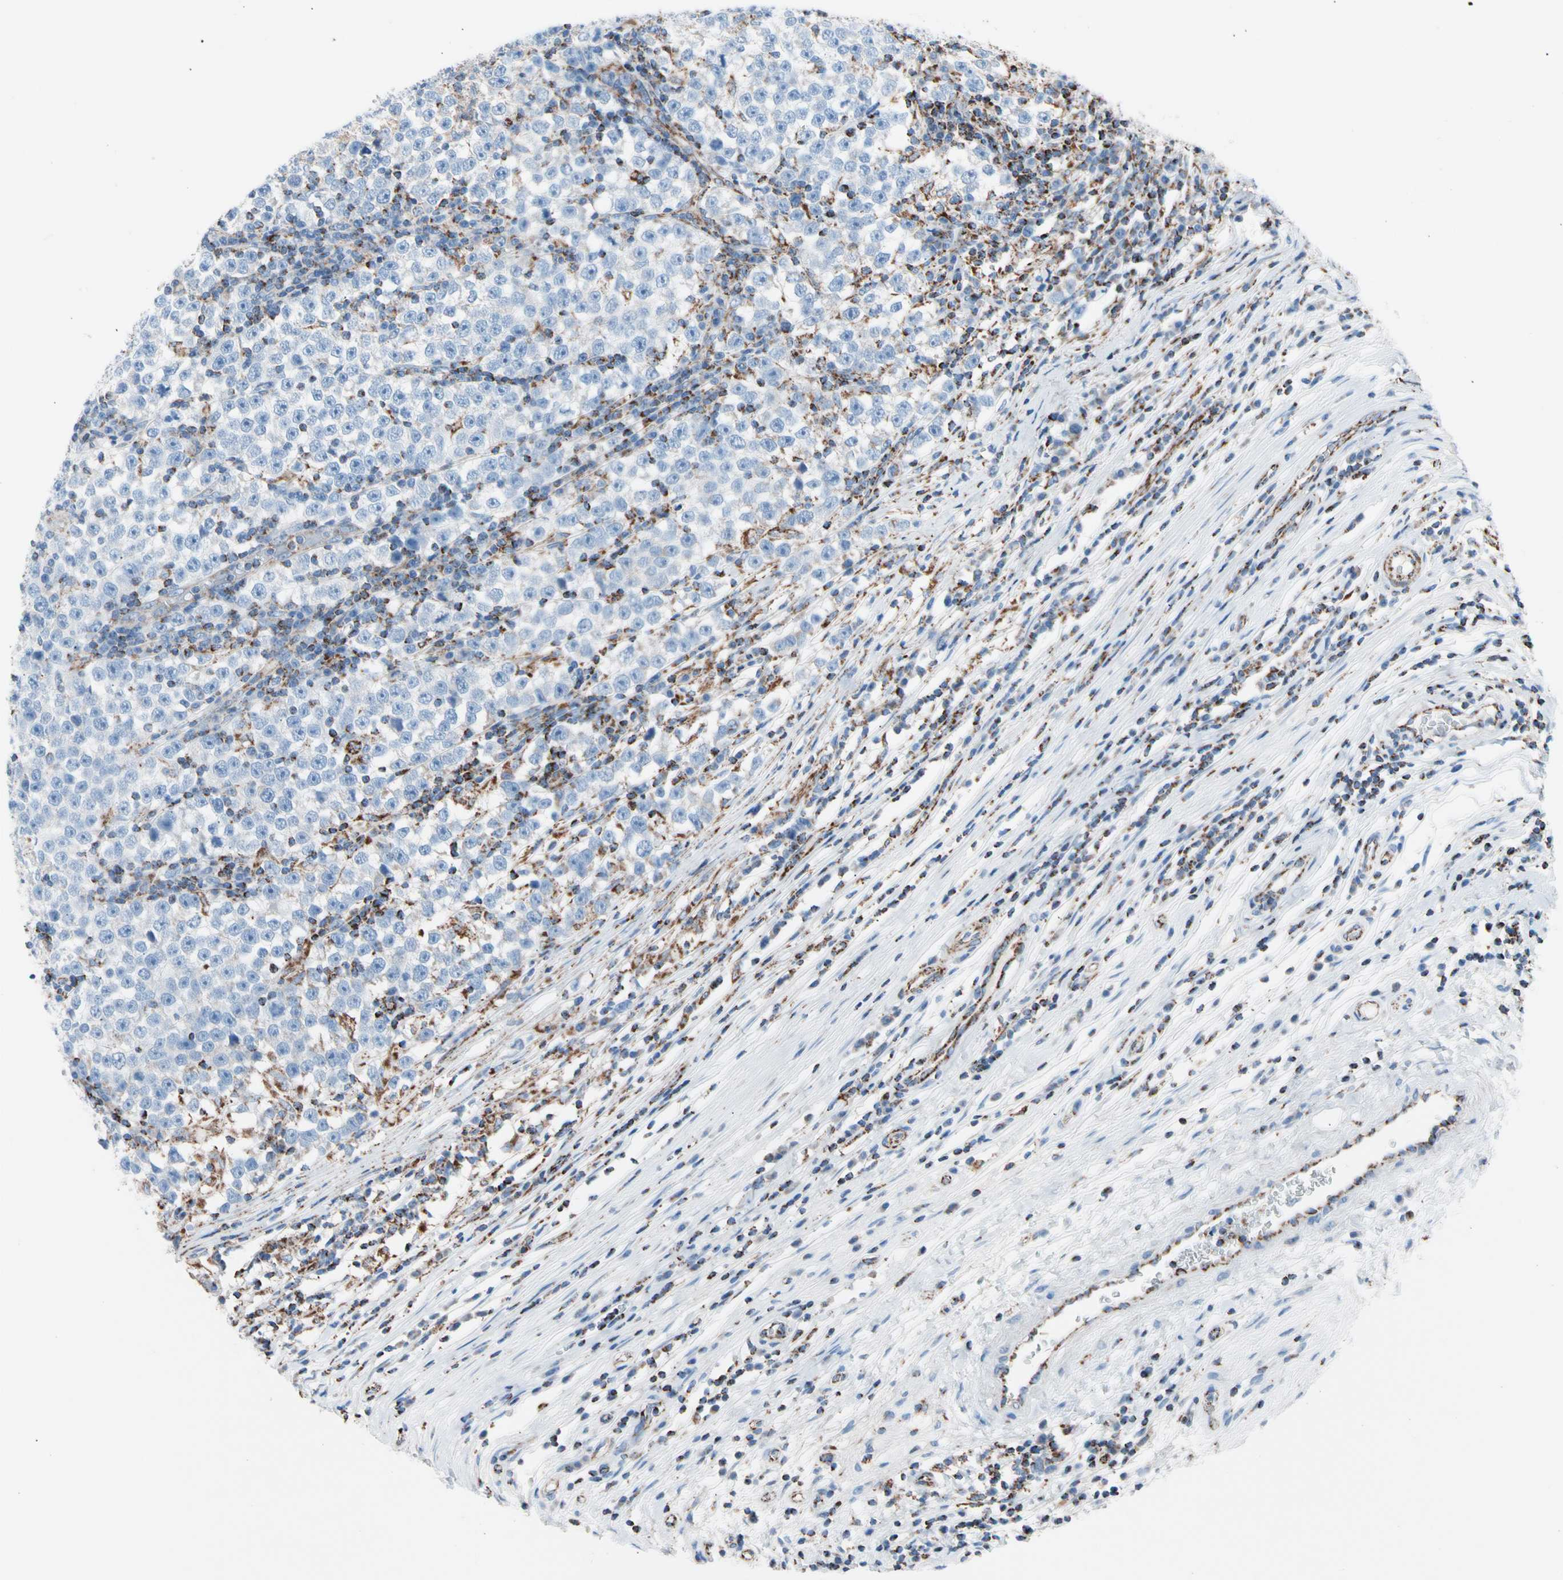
{"staining": {"intensity": "negative", "quantity": "none", "location": "none"}, "tissue": "testis cancer", "cell_type": "Tumor cells", "image_type": "cancer", "snomed": [{"axis": "morphology", "description": "Seminoma, NOS"}, {"axis": "topography", "description": "Testis"}], "caption": "An image of human testis cancer is negative for staining in tumor cells.", "gene": "HK1", "patient": {"sex": "male", "age": 43}}